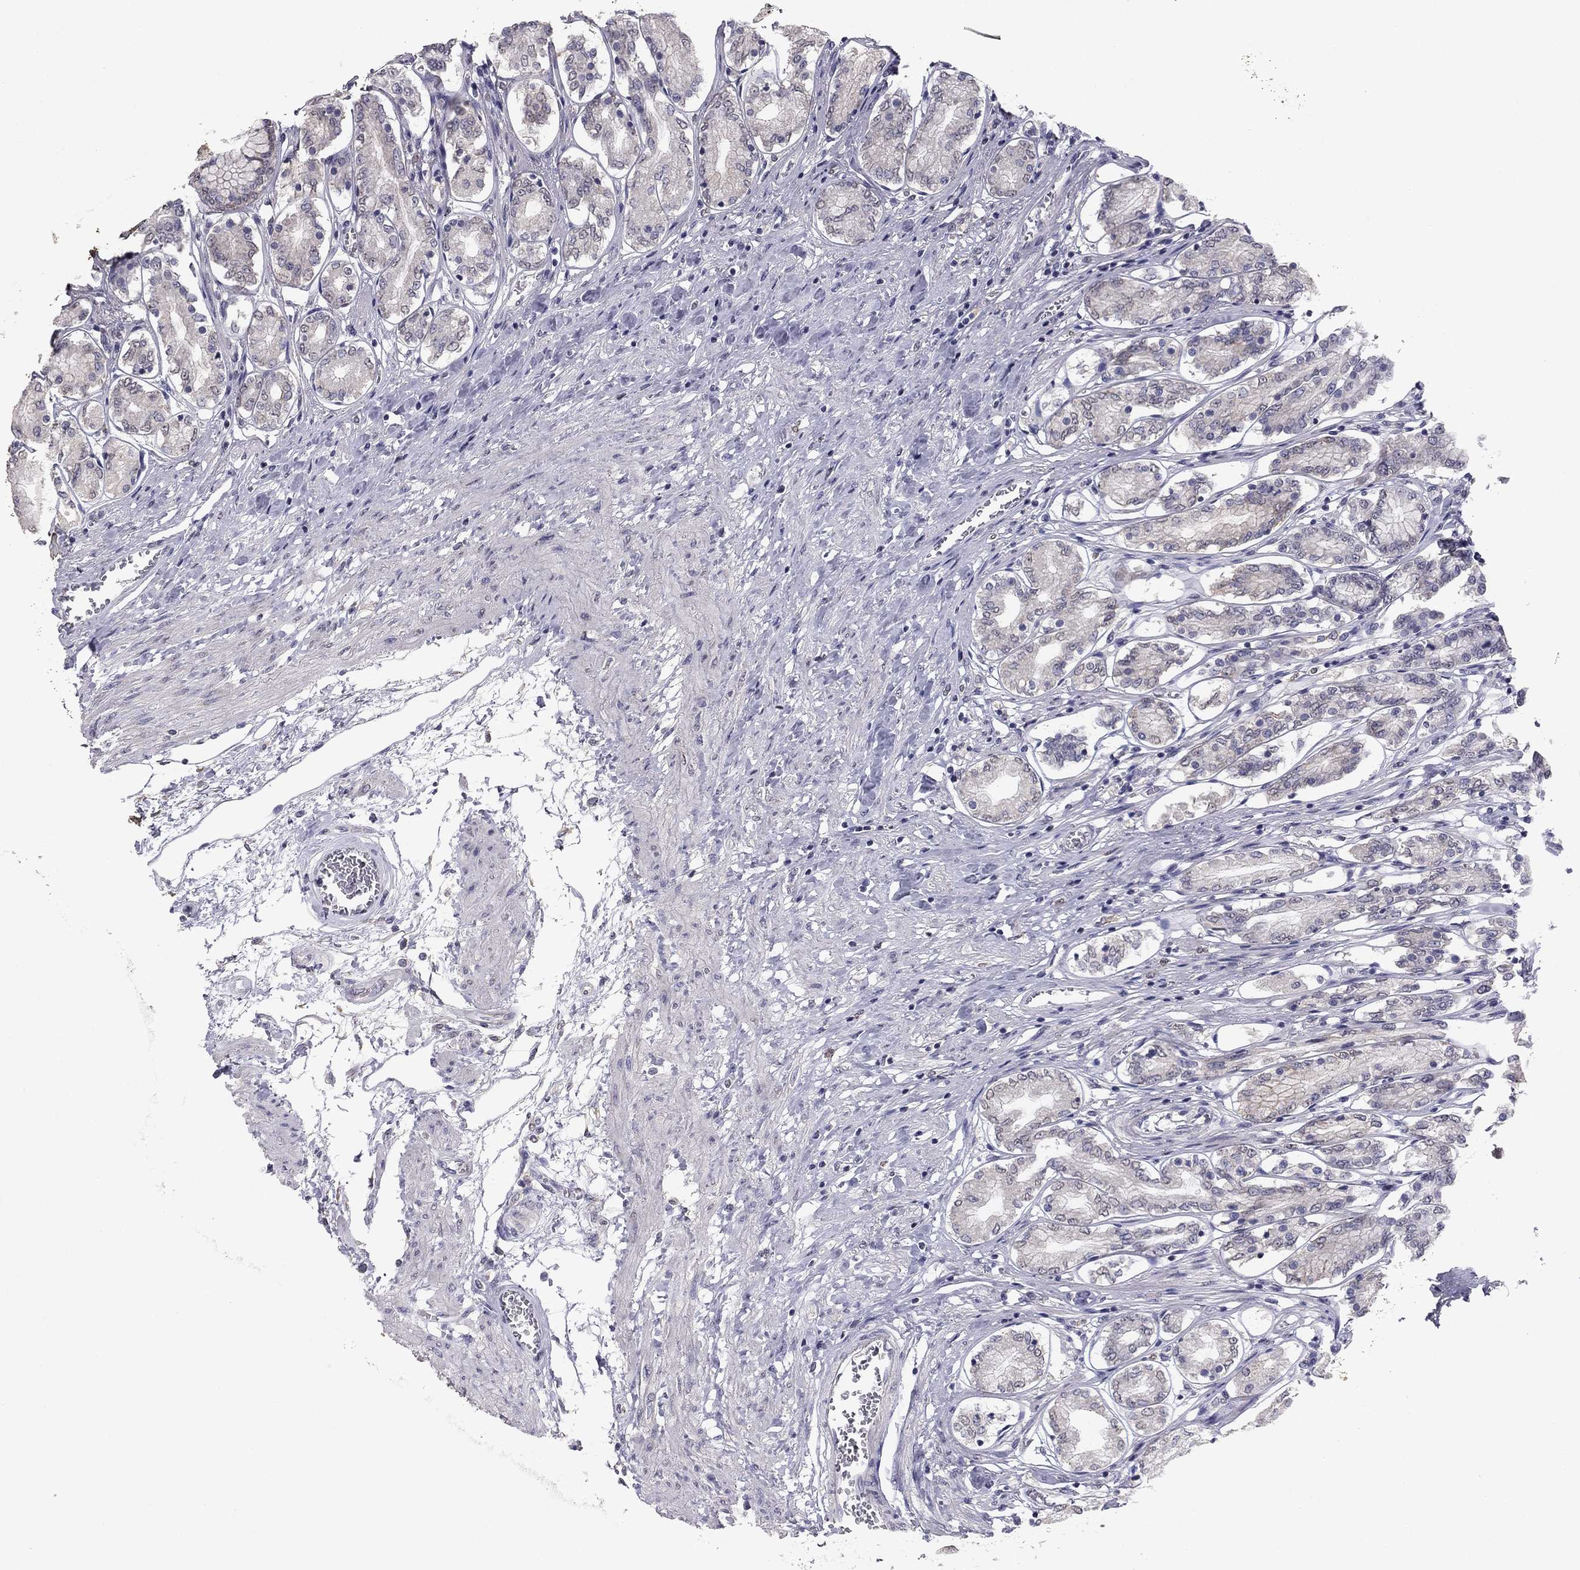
{"staining": {"intensity": "negative", "quantity": "none", "location": "none"}, "tissue": "stomach", "cell_type": "Glandular cells", "image_type": "normal", "snomed": [{"axis": "morphology", "description": "Normal tissue, NOS"}, {"axis": "topography", "description": "Stomach"}], "caption": "Glandular cells show no significant staining in normal stomach.", "gene": "PRRT2", "patient": {"sex": "female", "age": 65}}